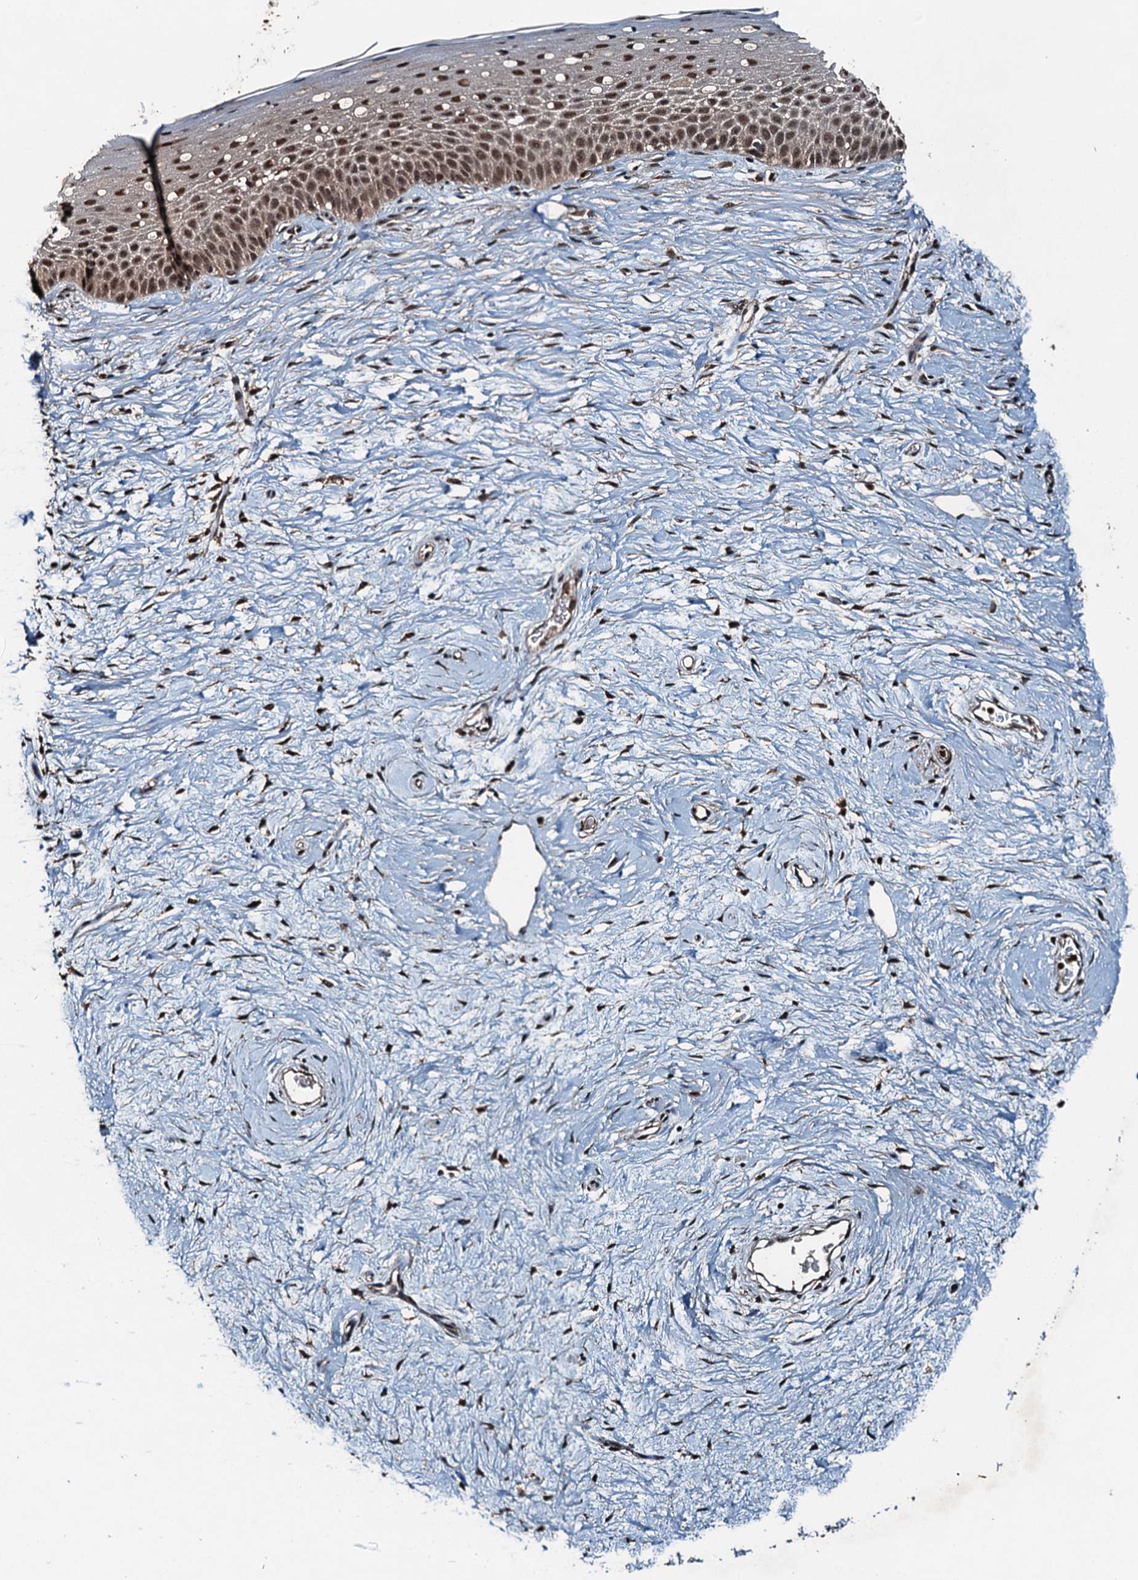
{"staining": {"intensity": "moderate", "quantity": "25%-75%", "location": "cytoplasmic/membranous,nuclear"}, "tissue": "cervix", "cell_type": "Glandular cells", "image_type": "normal", "snomed": [{"axis": "morphology", "description": "Normal tissue, NOS"}, {"axis": "topography", "description": "Cervix"}], "caption": "IHC photomicrograph of benign cervix stained for a protein (brown), which displays medium levels of moderate cytoplasmic/membranous,nuclear positivity in about 25%-75% of glandular cells.", "gene": "UBXN6", "patient": {"sex": "female", "age": 57}}